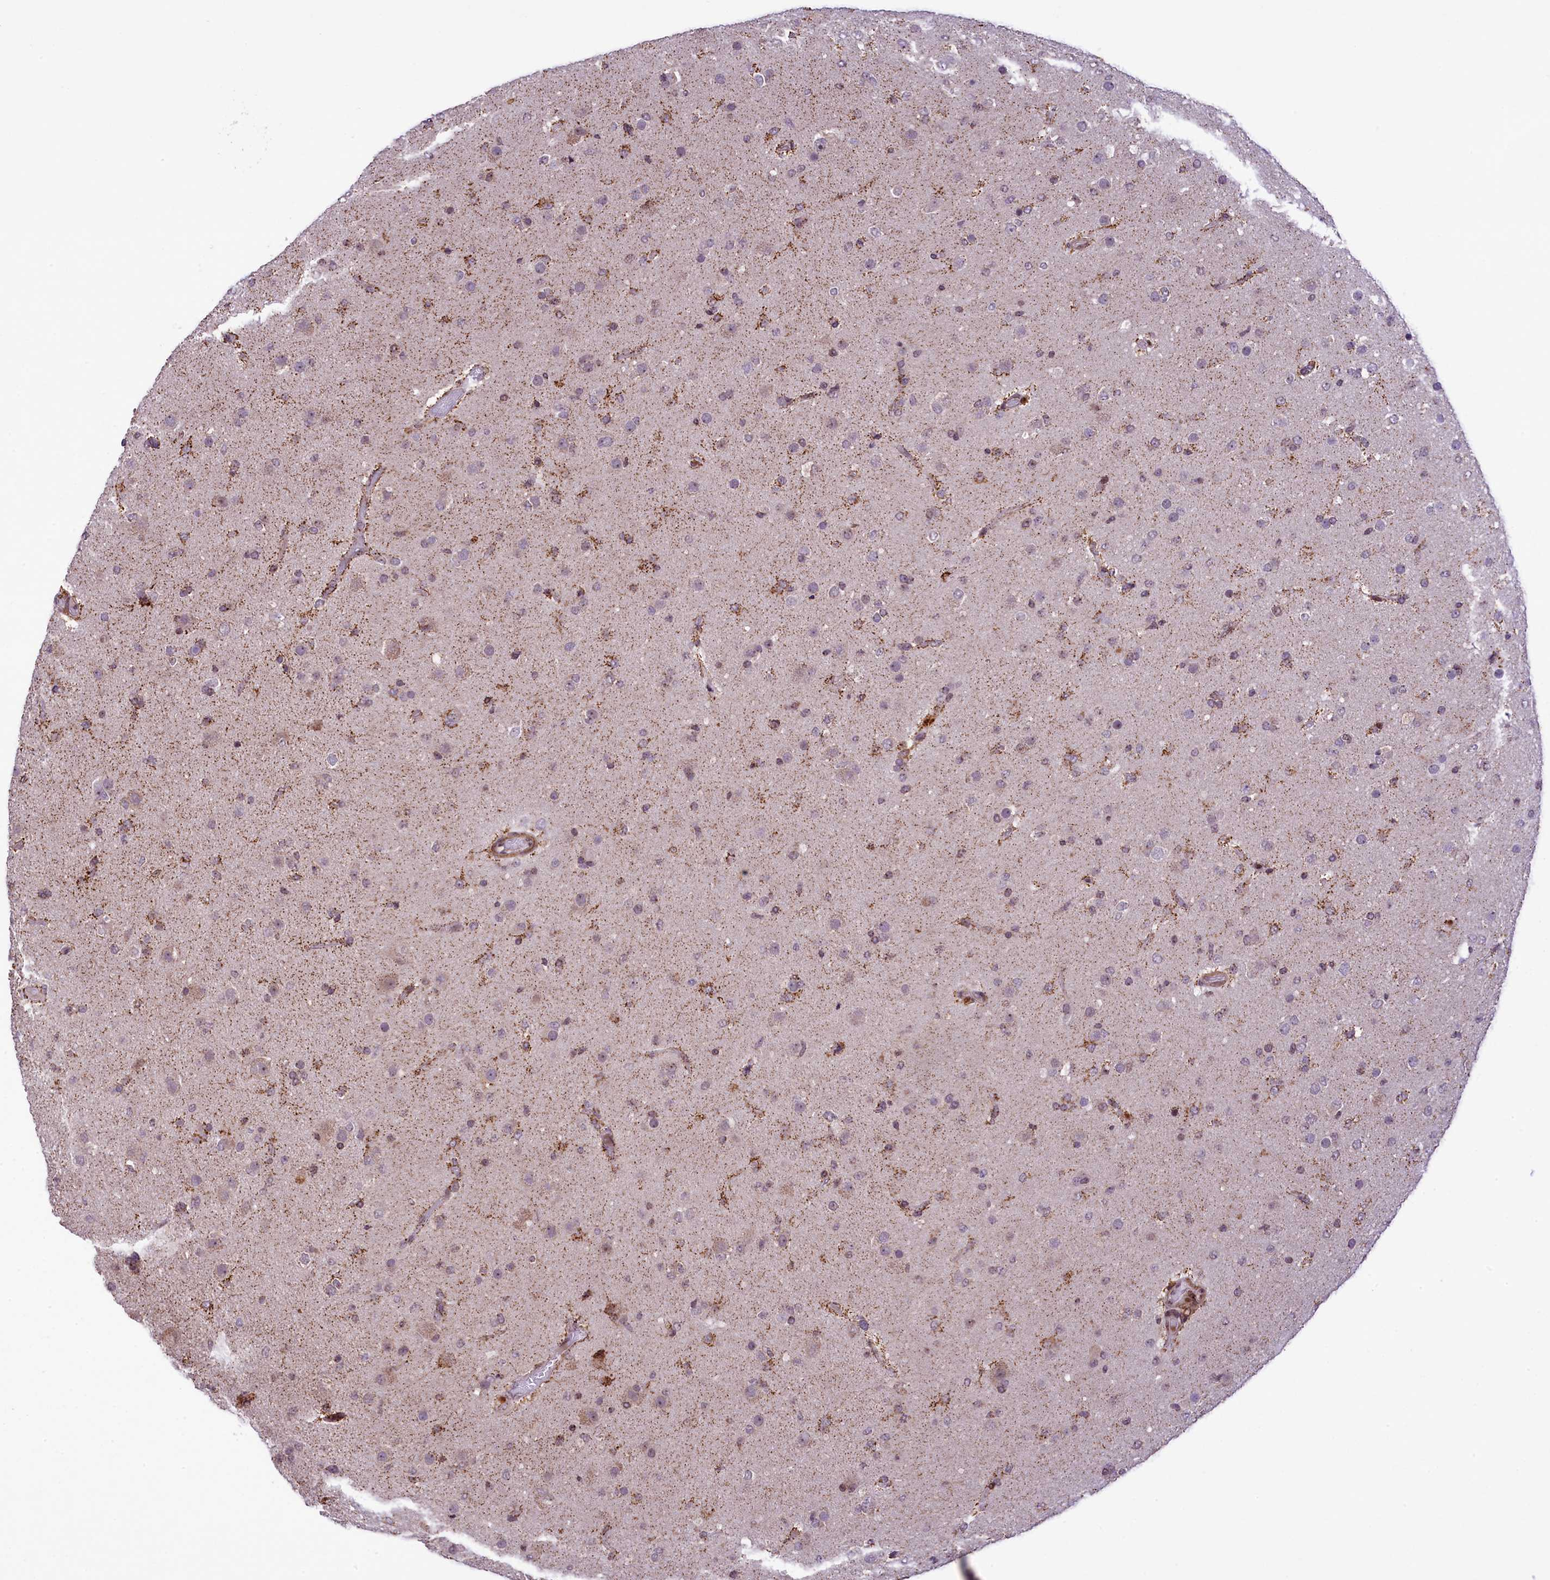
{"staining": {"intensity": "negative", "quantity": "none", "location": "none"}, "tissue": "glioma", "cell_type": "Tumor cells", "image_type": "cancer", "snomed": [{"axis": "morphology", "description": "Glioma, malignant, Low grade"}, {"axis": "topography", "description": "Brain"}], "caption": "Immunohistochemical staining of glioma demonstrates no significant staining in tumor cells. (DAB IHC, high magnification).", "gene": "RBBP8", "patient": {"sex": "male", "age": 65}}